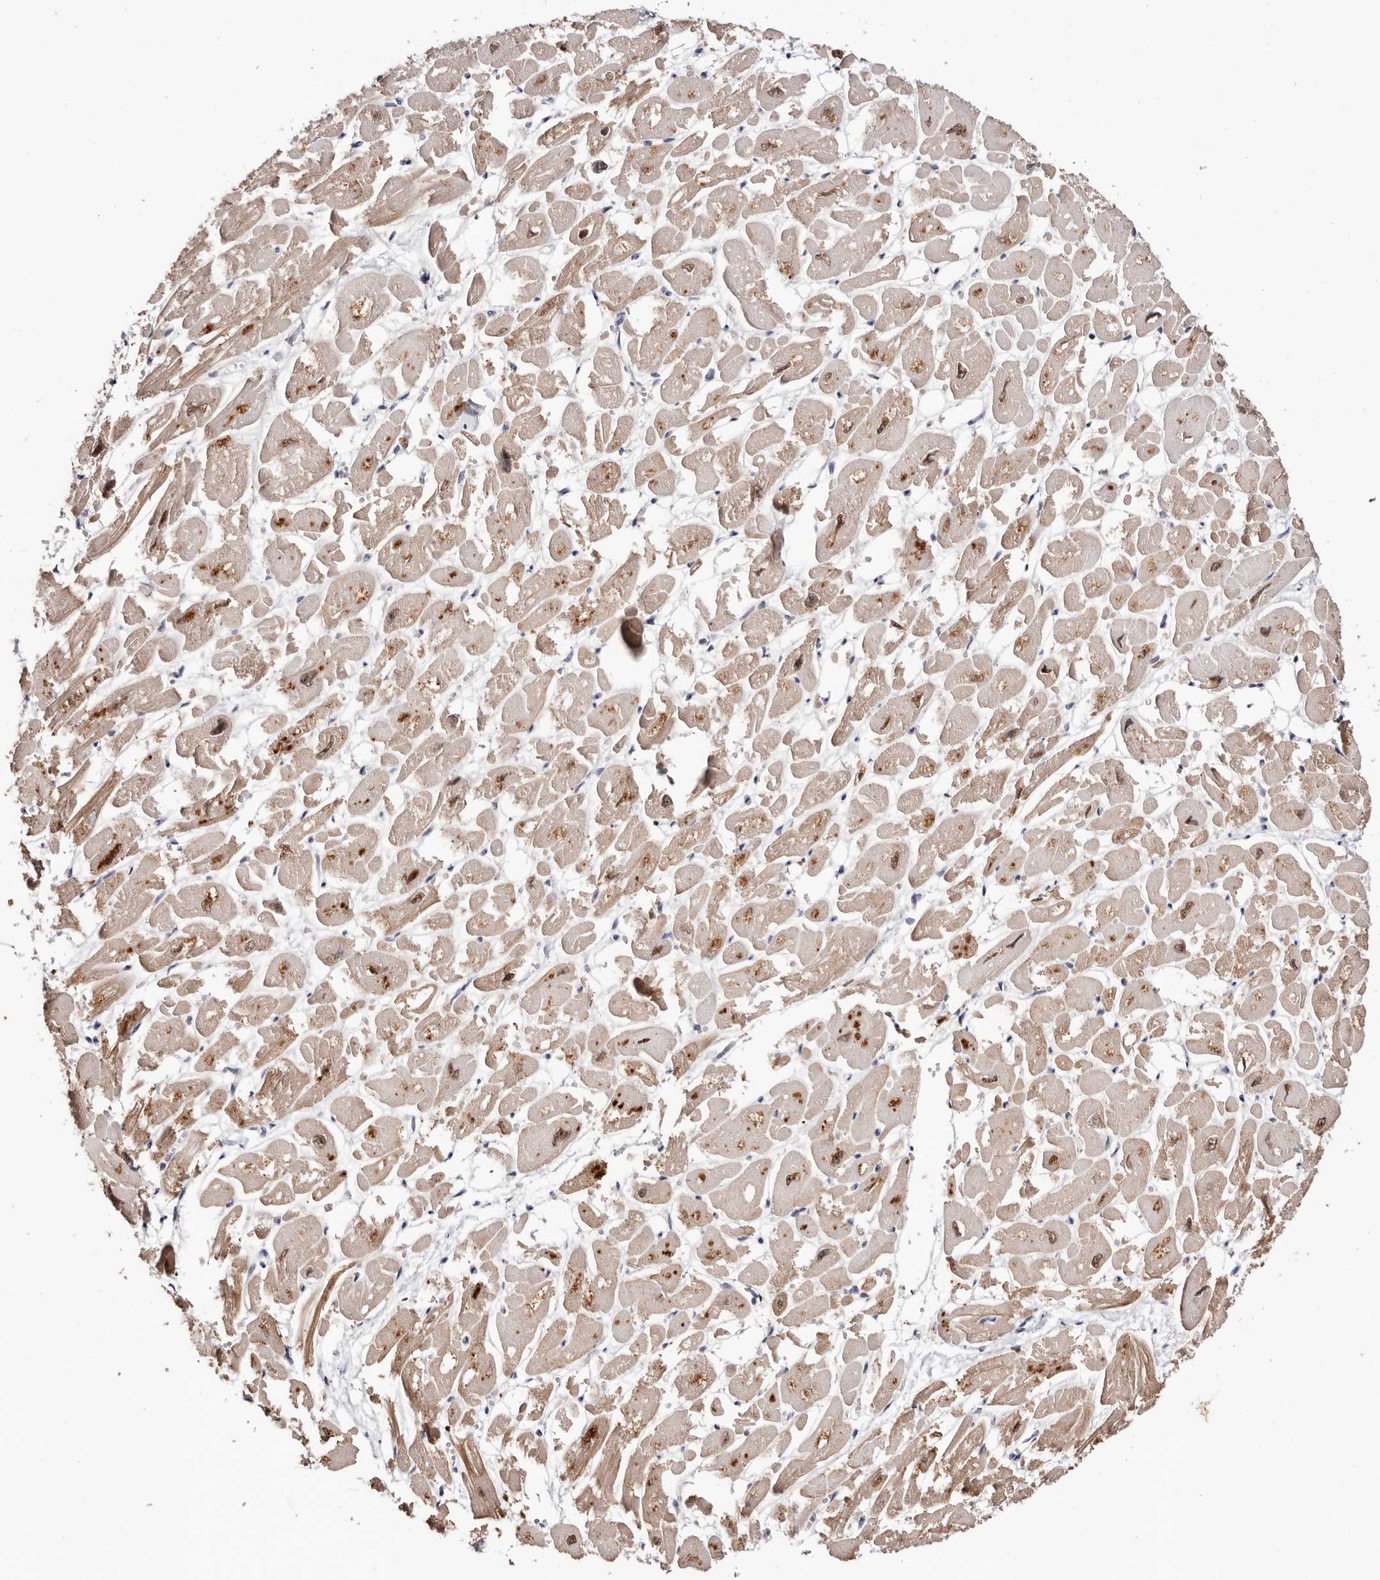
{"staining": {"intensity": "moderate", "quantity": ">75%", "location": "cytoplasmic/membranous,nuclear"}, "tissue": "heart muscle", "cell_type": "Cardiomyocytes", "image_type": "normal", "snomed": [{"axis": "morphology", "description": "Normal tissue, NOS"}, {"axis": "topography", "description": "Heart"}], "caption": "Normal heart muscle exhibits moderate cytoplasmic/membranous,nuclear positivity in approximately >75% of cardiomyocytes (Brightfield microscopy of DAB IHC at high magnification)..", "gene": "TYW3", "patient": {"sex": "male", "age": 54}}